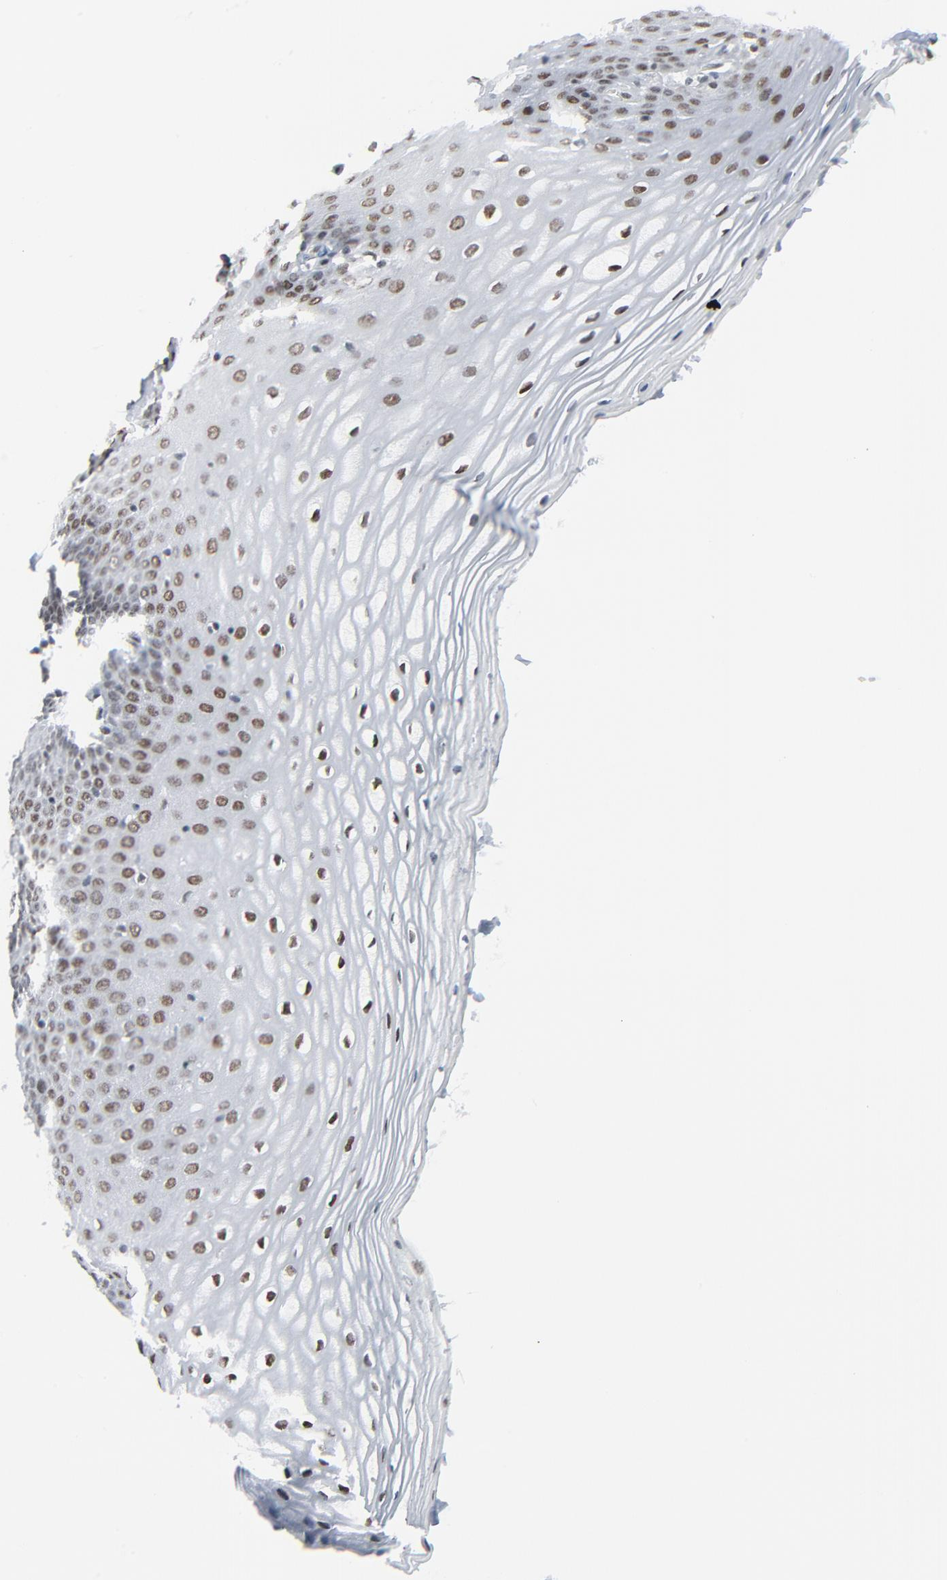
{"staining": {"intensity": "moderate", "quantity": ">75%", "location": "nuclear"}, "tissue": "vagina", "cell_type": "Squamous epithelial cells", "image_type": "normal", "snomed": [{"axis": "morphology", "description": "Normal tissue, NOS"}, {"axis": "topography", "description": "Vagina"}], "caption": "This is a micrograph of immunohistochemistry (IHC) staining of unremarkable vagina, which shows moderate positivity in the nuclear of squamous epithelial cells.", "gene": "FBXO28", "patient": {"sex": "female", "age": 55}}